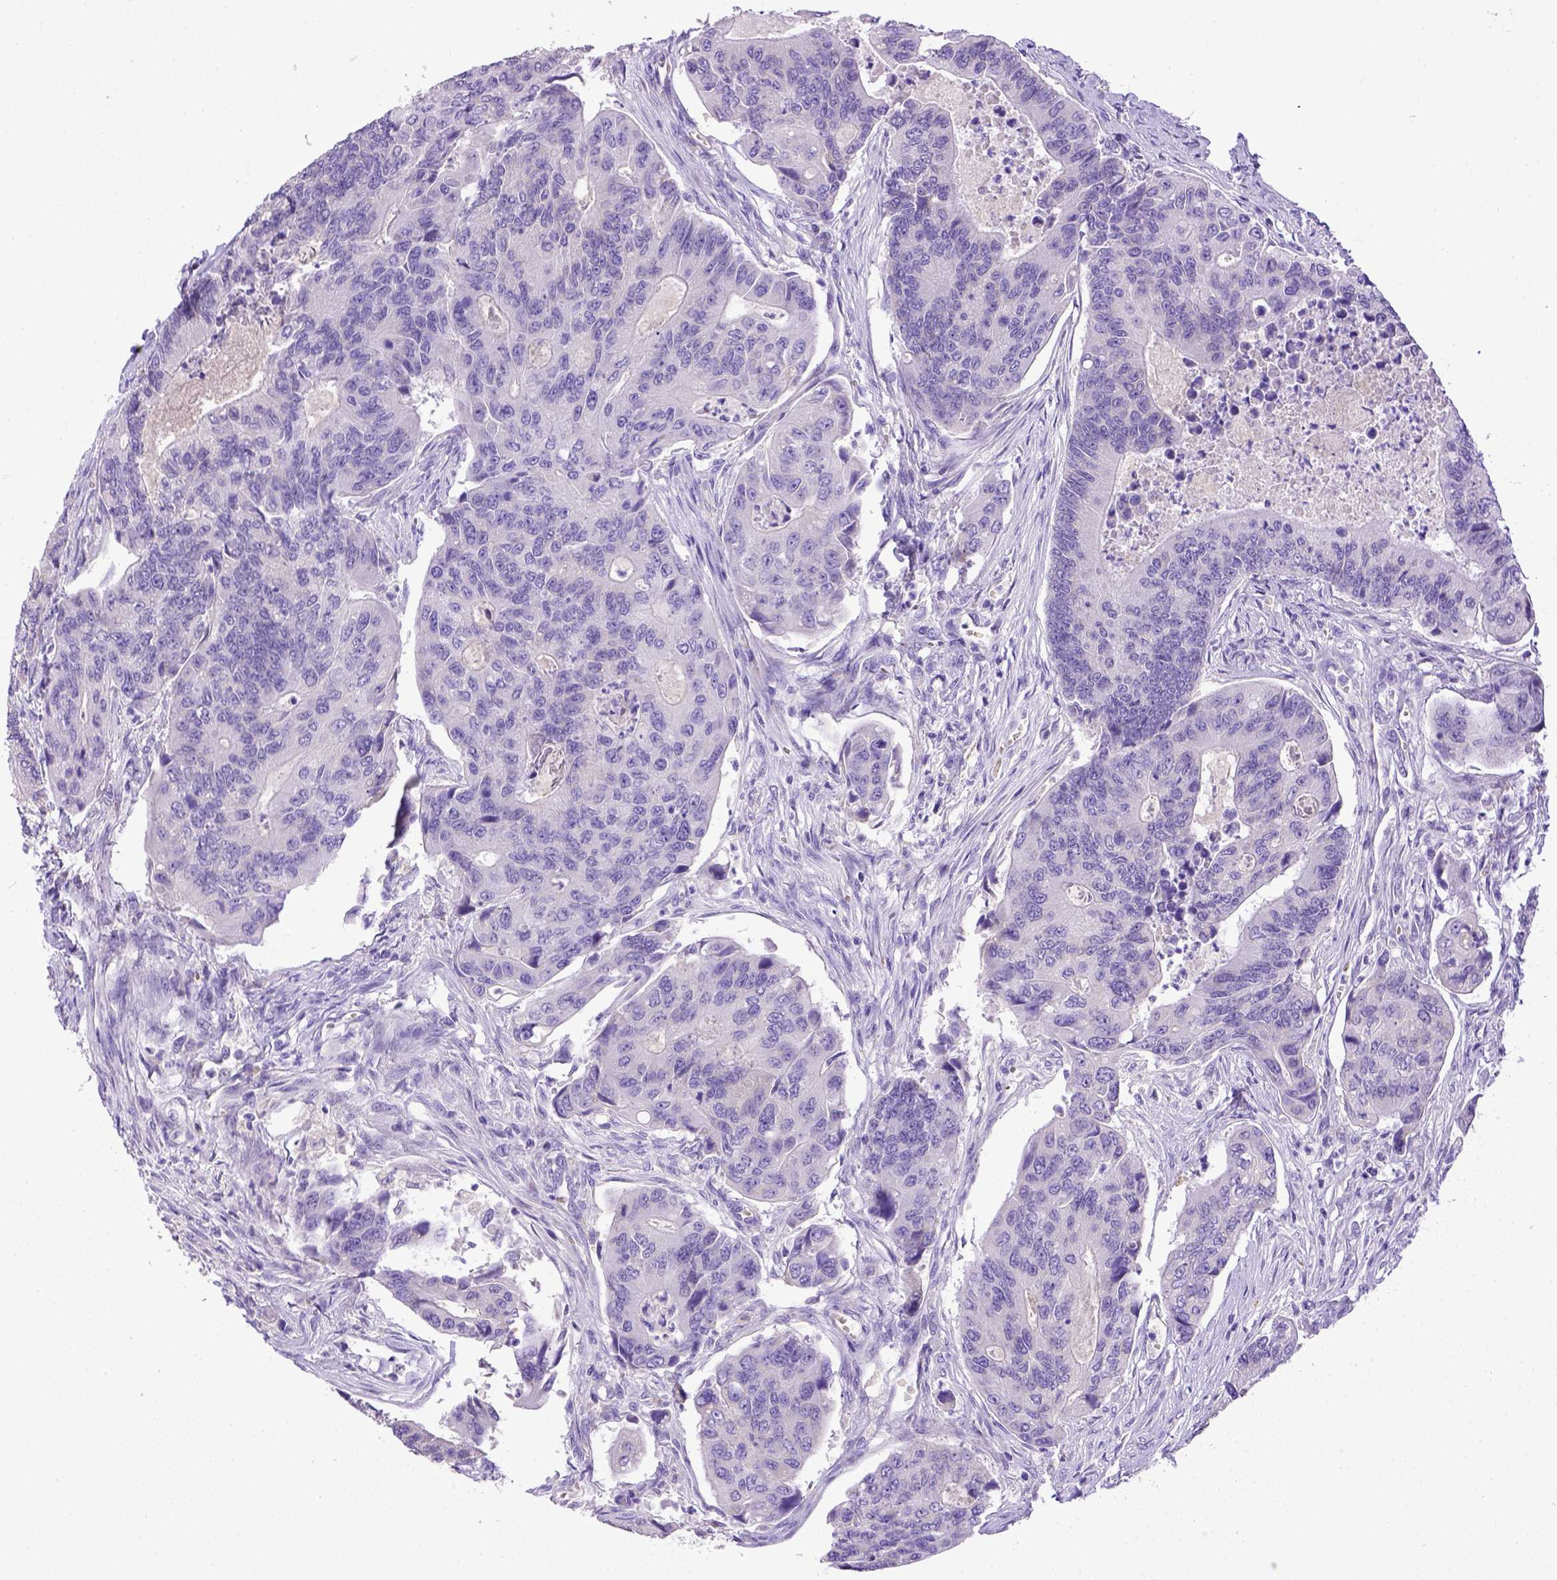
{"staining": {"intensity": "negative", "quantity": "none", "location": "none"}, "tissue": "colorectal cancer", "cell_type": "Tumor cells", "image_type": "cancer", "snomed": [{"axis": "morphology", "description": "Adenocarcinoma, NOS"}, {"axis": "topography", "description": "Colon"}], "caption": "Immunohistochemistry (IHC) photomicrograph of human colorectal adenocarcinoma stained for a protein (brown), which shows no staining in tumor cells. (Stains: DAB immunohistochemistry with hematoxylin counter stain, Microscopy: brightfield microscopy at high magnification).", "gene": "SPEF1", "patient": {"sex": "female", "age": 67}}